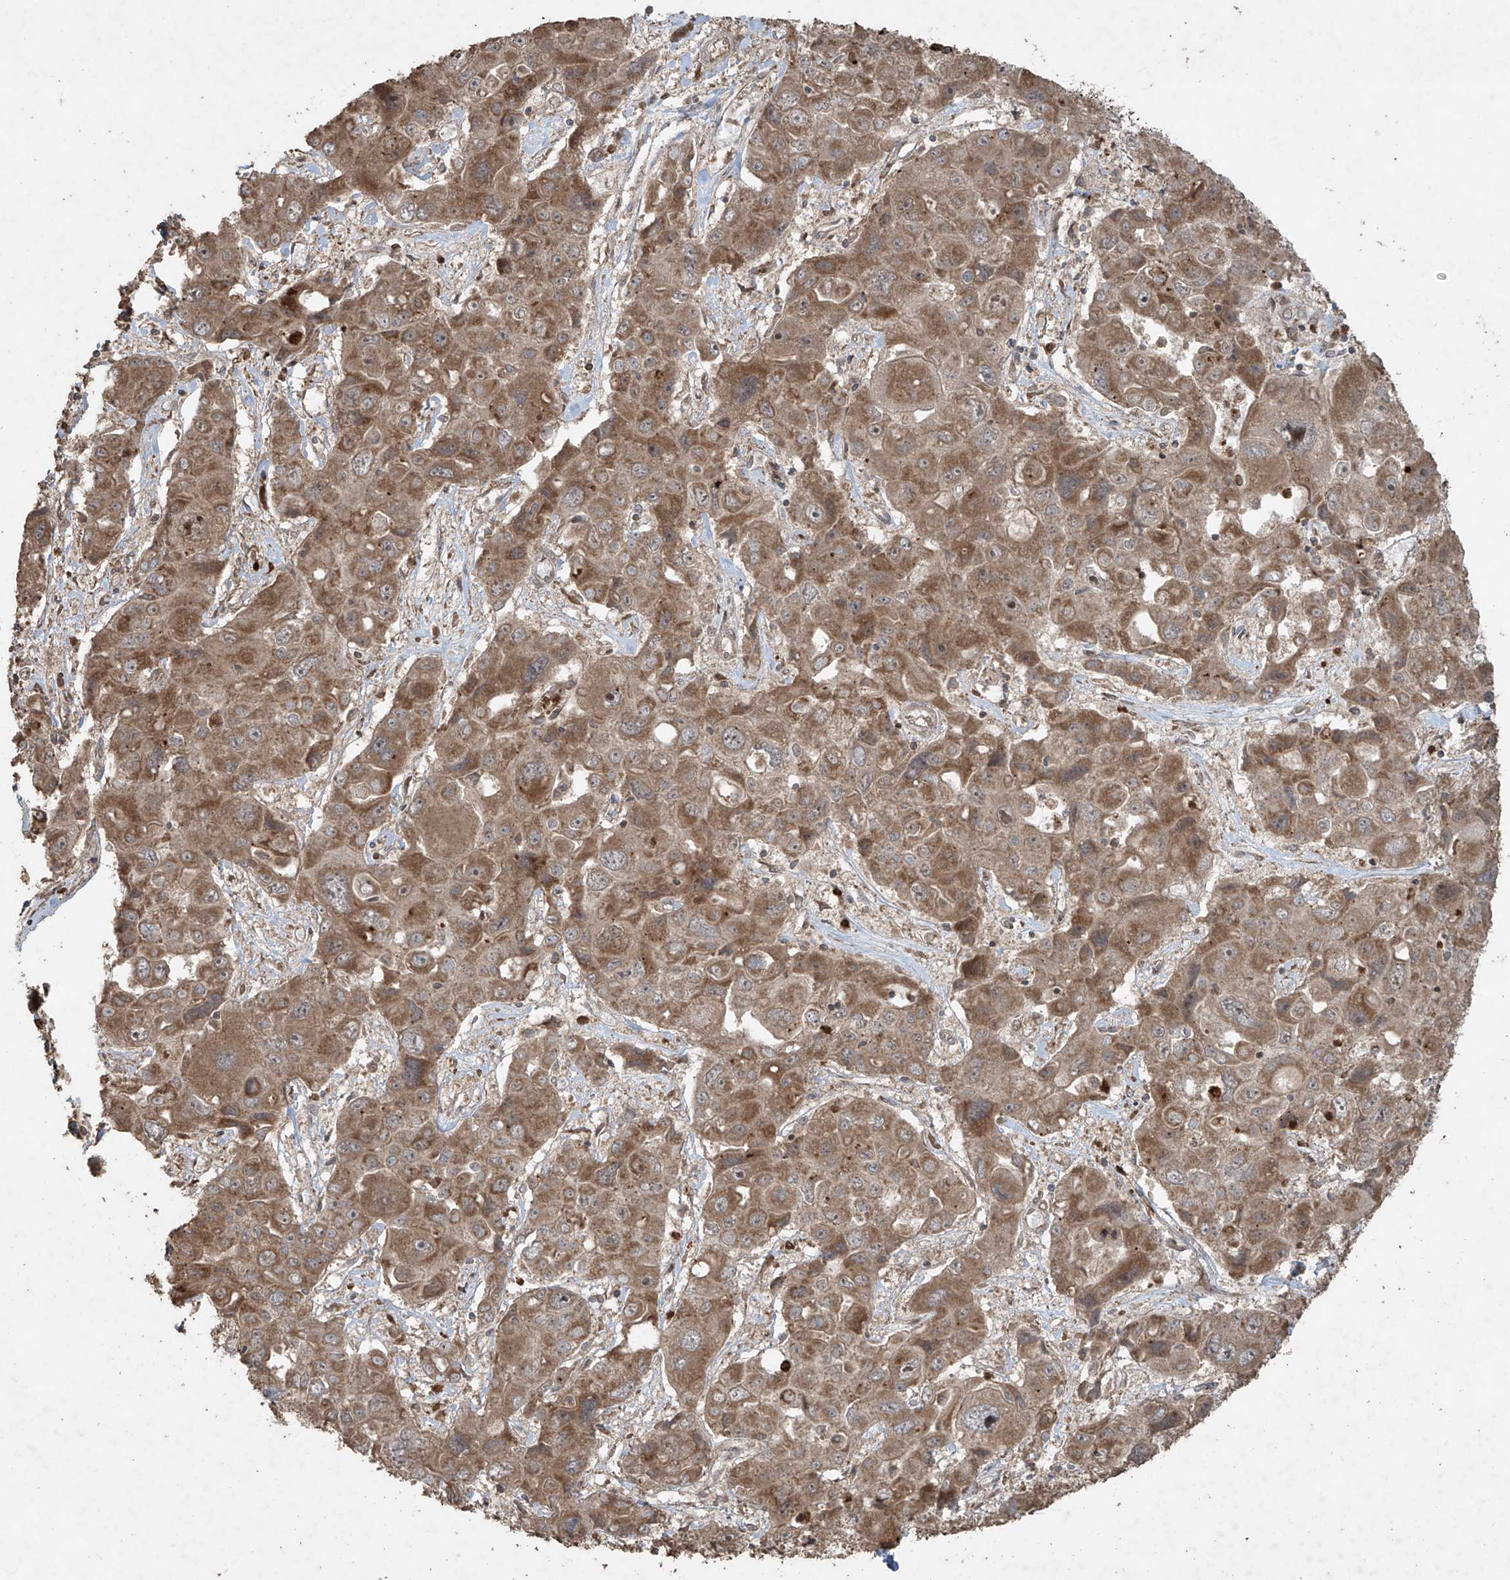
{"staining": {"intensity": "moderate", "quantity": ">75%", "location": "cytoplasmic/membranous"}, "tissue": "liver cancer", "cell_type": "Tumor cells", "image_type": "cancer", "snomed": [{"axis": "morphology", "description": "Cholangiocarcinoma"}, {"axis": "topography", "description": "Liver"}], "caption": "An immunohistochemistry (IHC) micrograph of neoplastic tissue is shown. Protein staining in brown labels moderate cytoplasmic/membranous positivity in liver cancer within tumor cells.", "gene": "PGPEP1", "patient": {"sex": "male", "age": 67}}